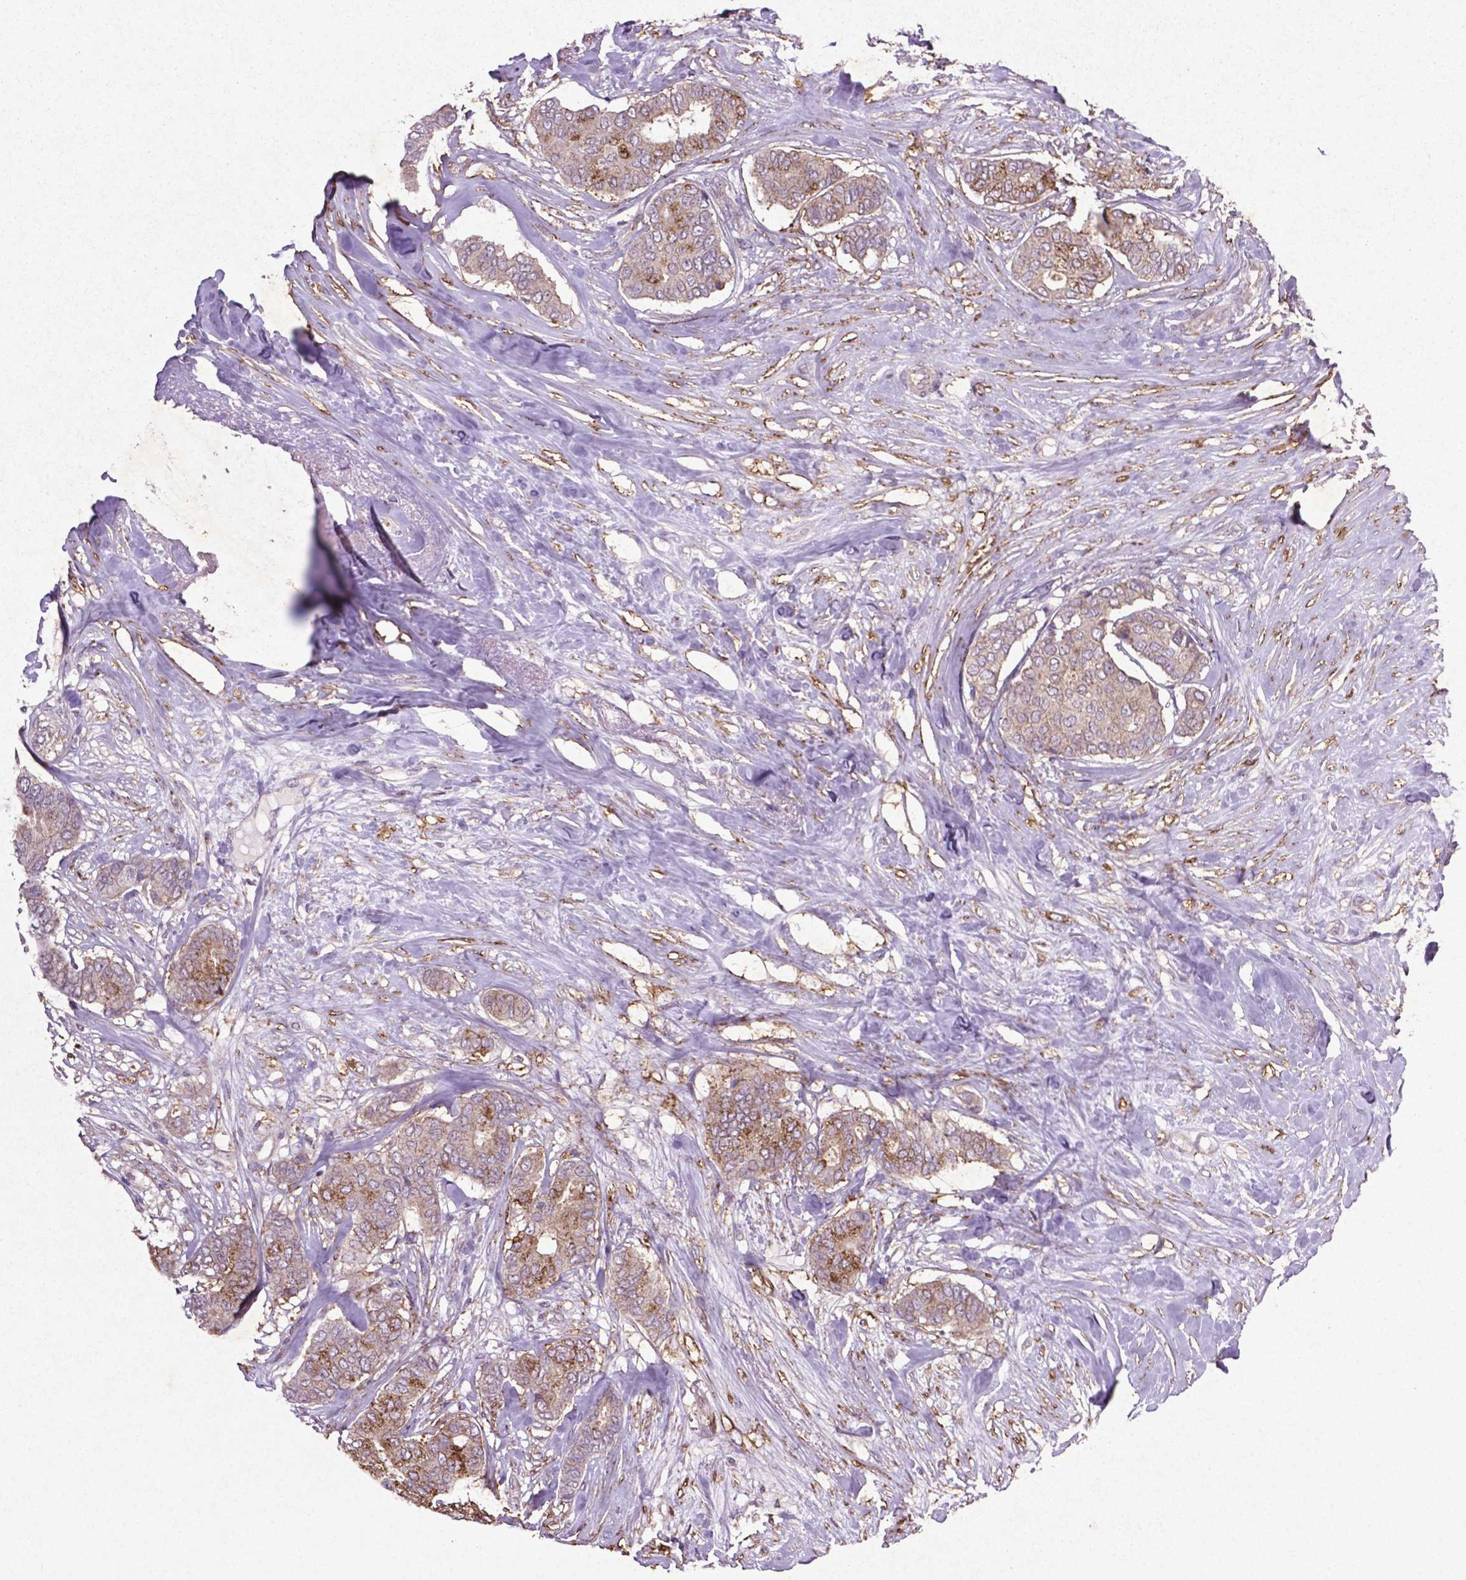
{"staining": {"intensity": "weak", "quantity": "25%-75%", "location": "cytoplasmic/membranous"}, "tissue": "breast cancer", "cell_type": "Tumor cells", "image_type": "cancer", "snomed": [{"axis": "morphology", "description": "Duct carcinoma"}, {"axis": "topography", "description": "Breast"}], "caption": "Tumor cells reveal low levels of weak cytoplasmic/membranous positivity in about 25%-75% of cells in breast cancer.", "gene": "MTOR", "patient": {"sex": "female", "age": 75}}